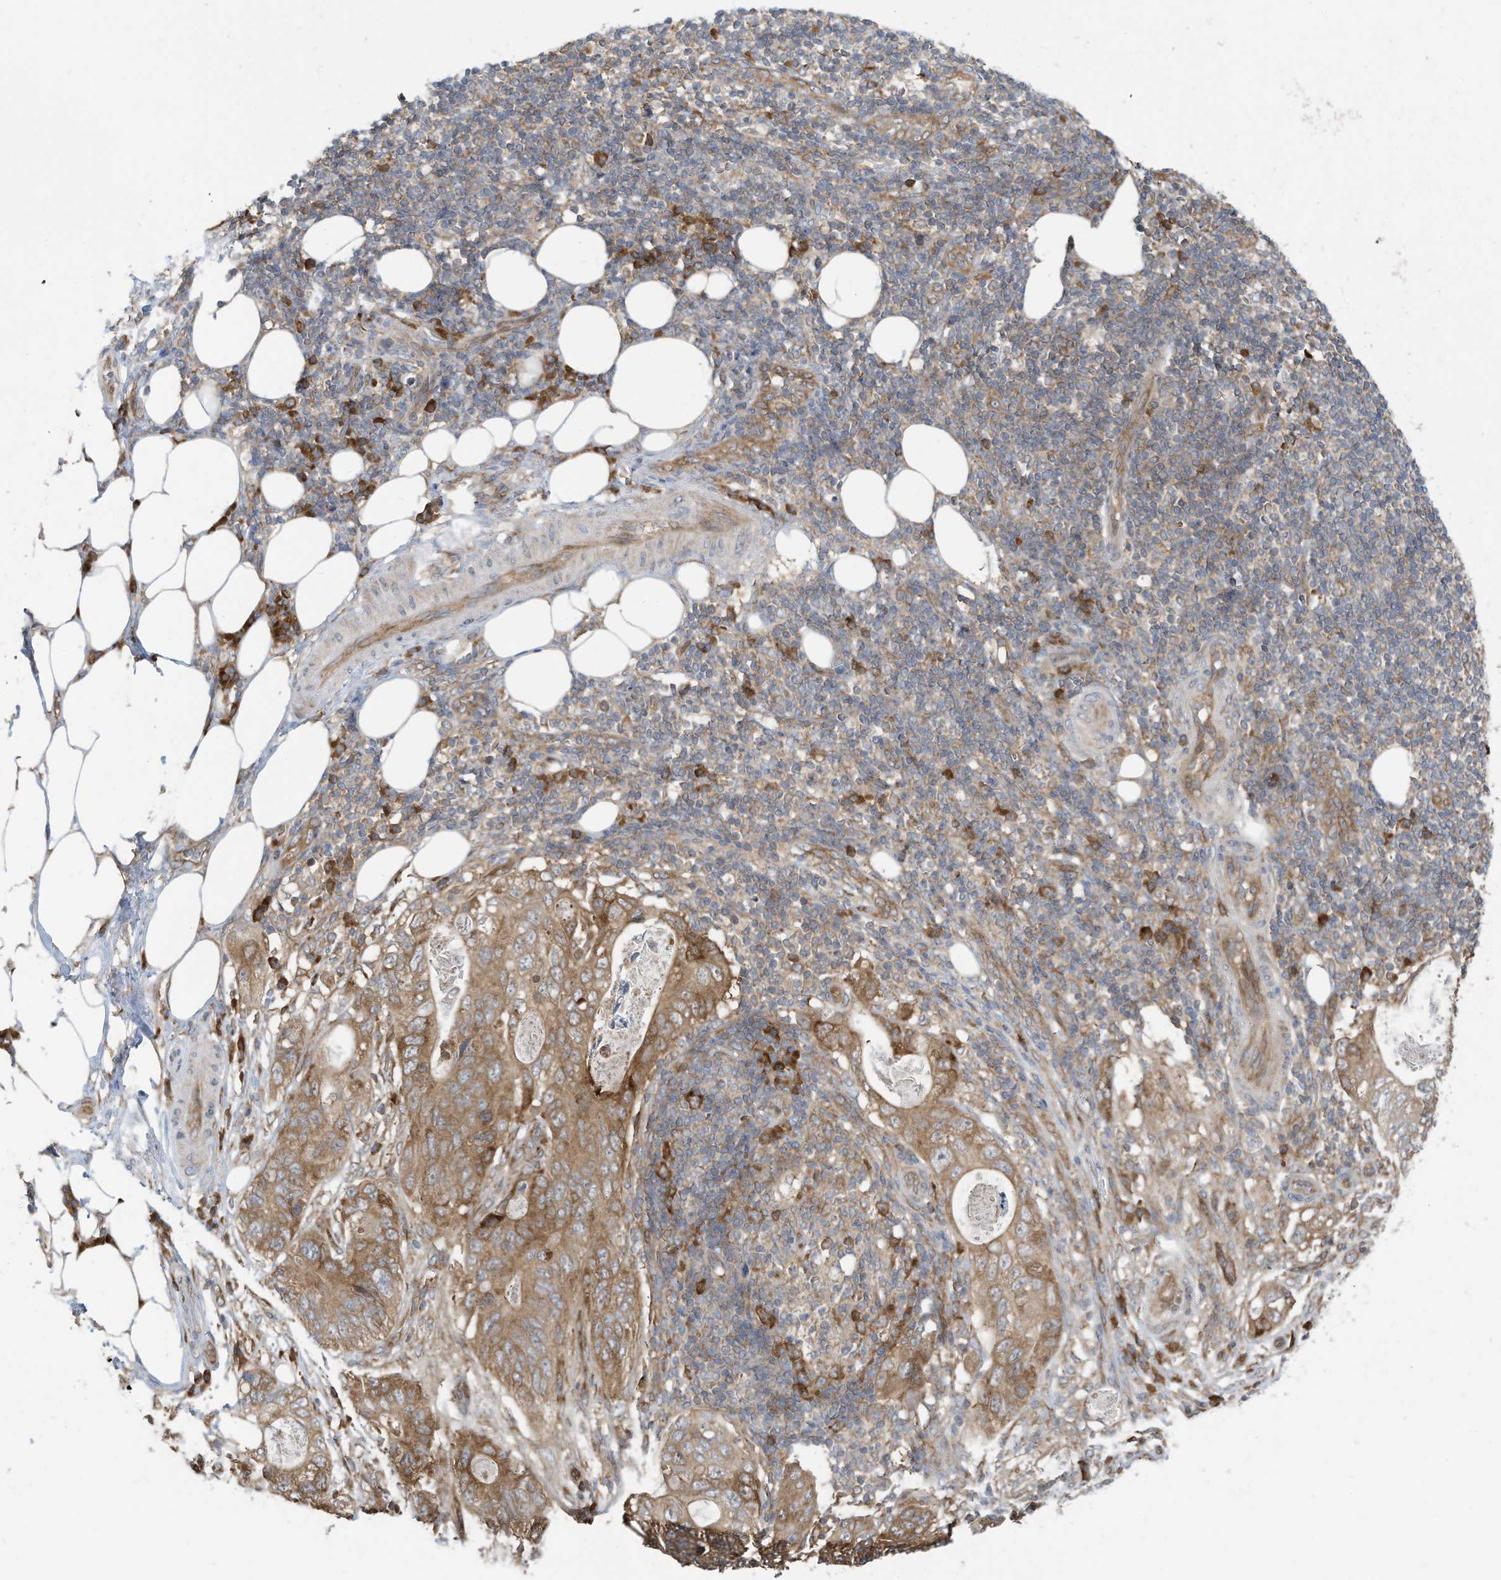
{"staining": {"intensity": "moderate", "quantity": ">75%", "location": "cytoplasmic/membranous"}, "tissue": "stomach cancer", "cell_type": "Tumor cells", "image_type": "cancer", "snomed": [{"axis": "morphology", "description": "Adenocarcinoma, NOS"}, {"axis": "topography", "description": "Stomach"}], "caption": "A micrograph of human stomach adenocarcinoma stained for a protein displays moderate cytoplasmic/membranous brown staining in tumor cells. The protein is shown in brown color, while the nuclei are stained blue.", "gene": "USE1", "patient": {"sex": "female", "age": 89}}